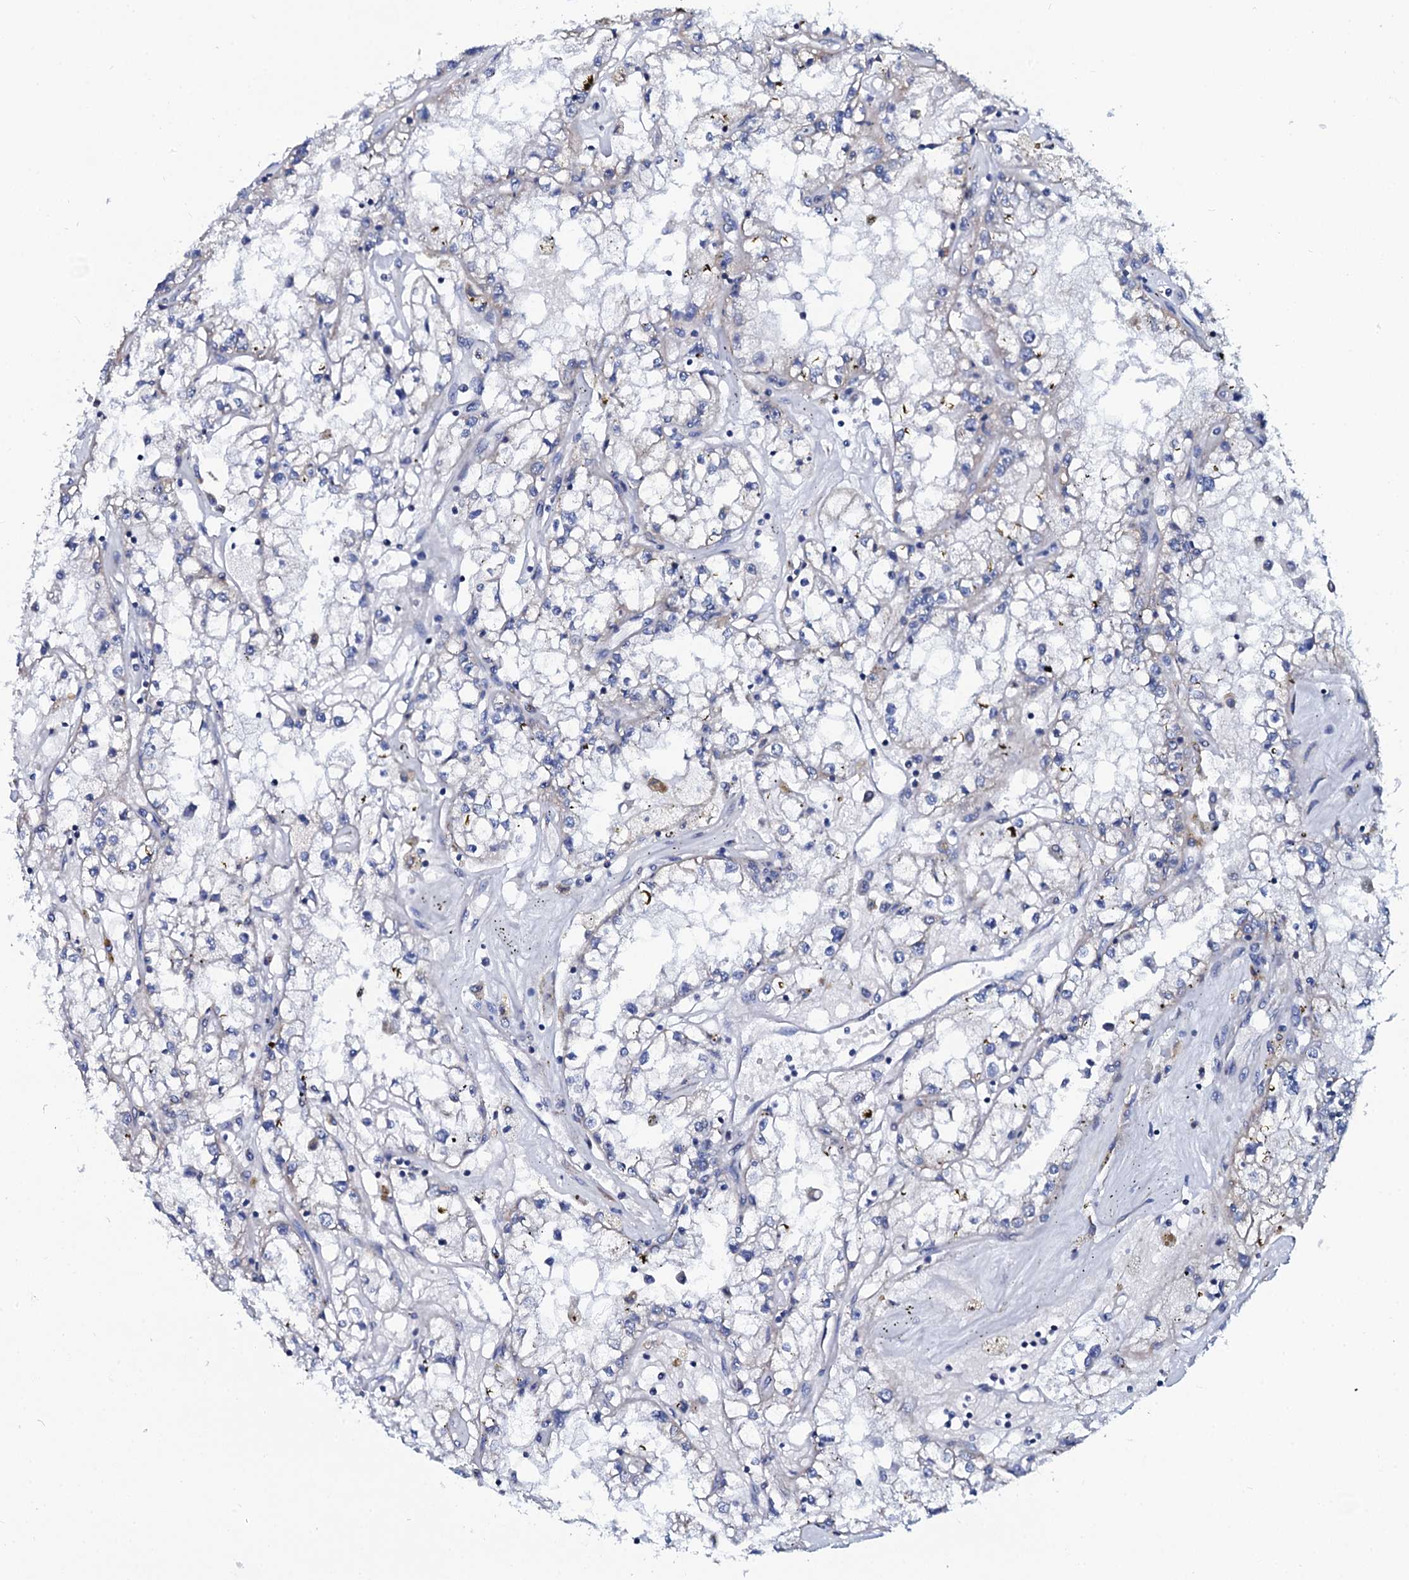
{"staining": {"intensity": "negative", "quantity": "none", "location": "none"}, "tissue": "renal cancer", "cell_type": "Tumor cells", "image_type": "cancer", "snomed": [{"axis": "morphology", "description": "Adenocarcinoma, NOS"}, {"axis": "topography", "description": "Kidney"}], "caption": "High magnification brightfield microscopy of renal adenocarcinoma stained with DAB (3,3'-diaminobenzidine) (brown) and counterstained with hematoxylin (blue): tumor cells show no significant positivity.", "gene": "SLC37A4", "patient": {"sex": "male", "age": 56}}